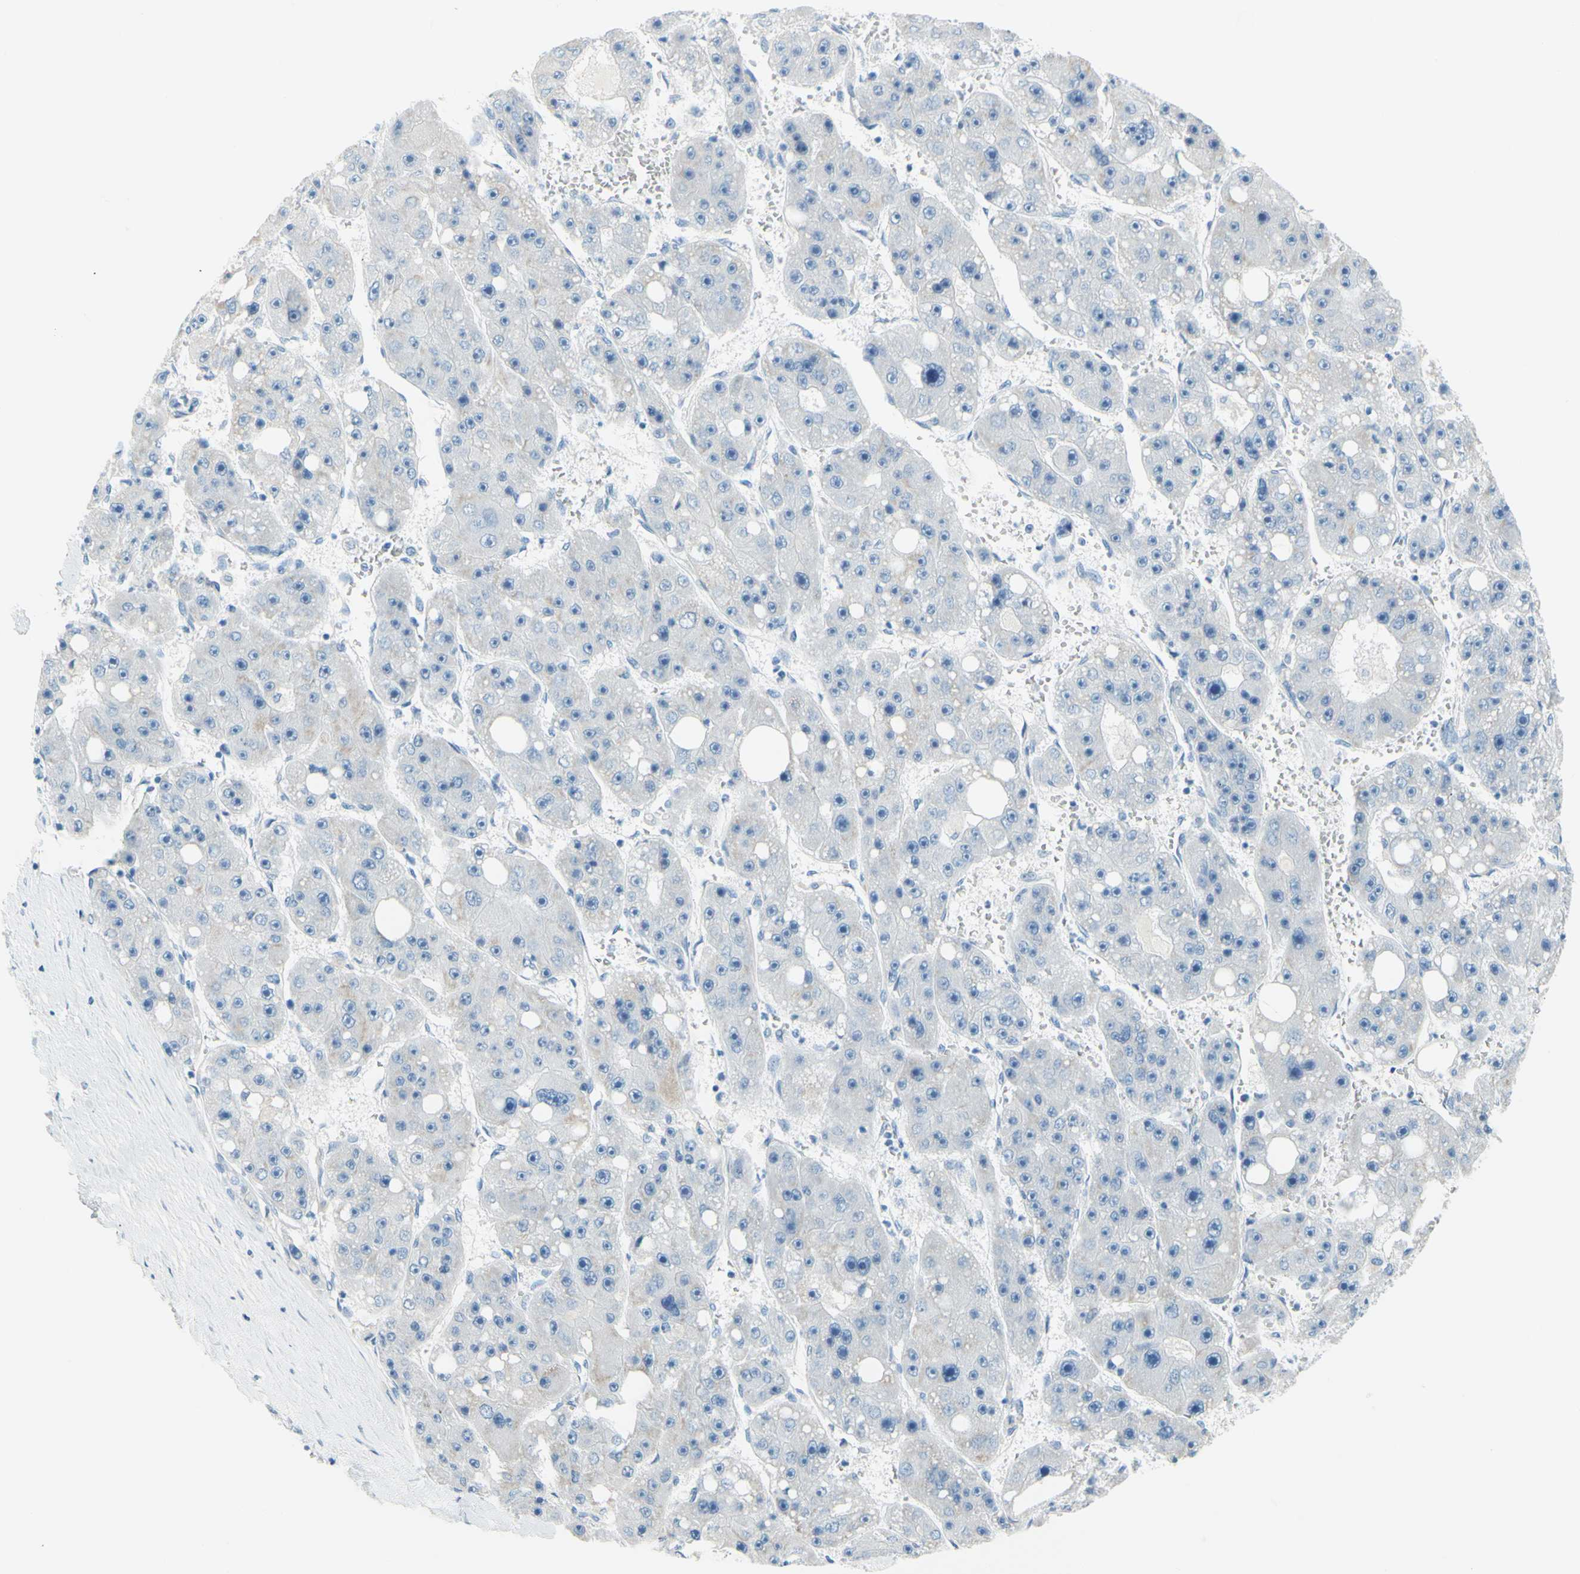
{"staining": {"intensity": "weak", "quantity": "<25%", "location": "cytoplasmic/membranous"}, "tissue": "liver cancer", "cell_type": "Tumor cells", "image_type": "cancer", "snomed": [{"axis": "morphology", "description": "Carcinoma, Hepatocellular, NOS"}, {"axis": "topography", "description": "Liver"}], "caption": "DAB (3,3'-diaminobenzidine) immunohistochemical staining of liver cancer shows no significant positivity in tumor cells. (Stains: DAB (3,3'-diaminobenzidine) IHC with hematoxylin counter stain, Microscopy: brightfield microscopy at high magnification).", "gene": "DCT", "patient": {"sex": "female", "age": 61}}